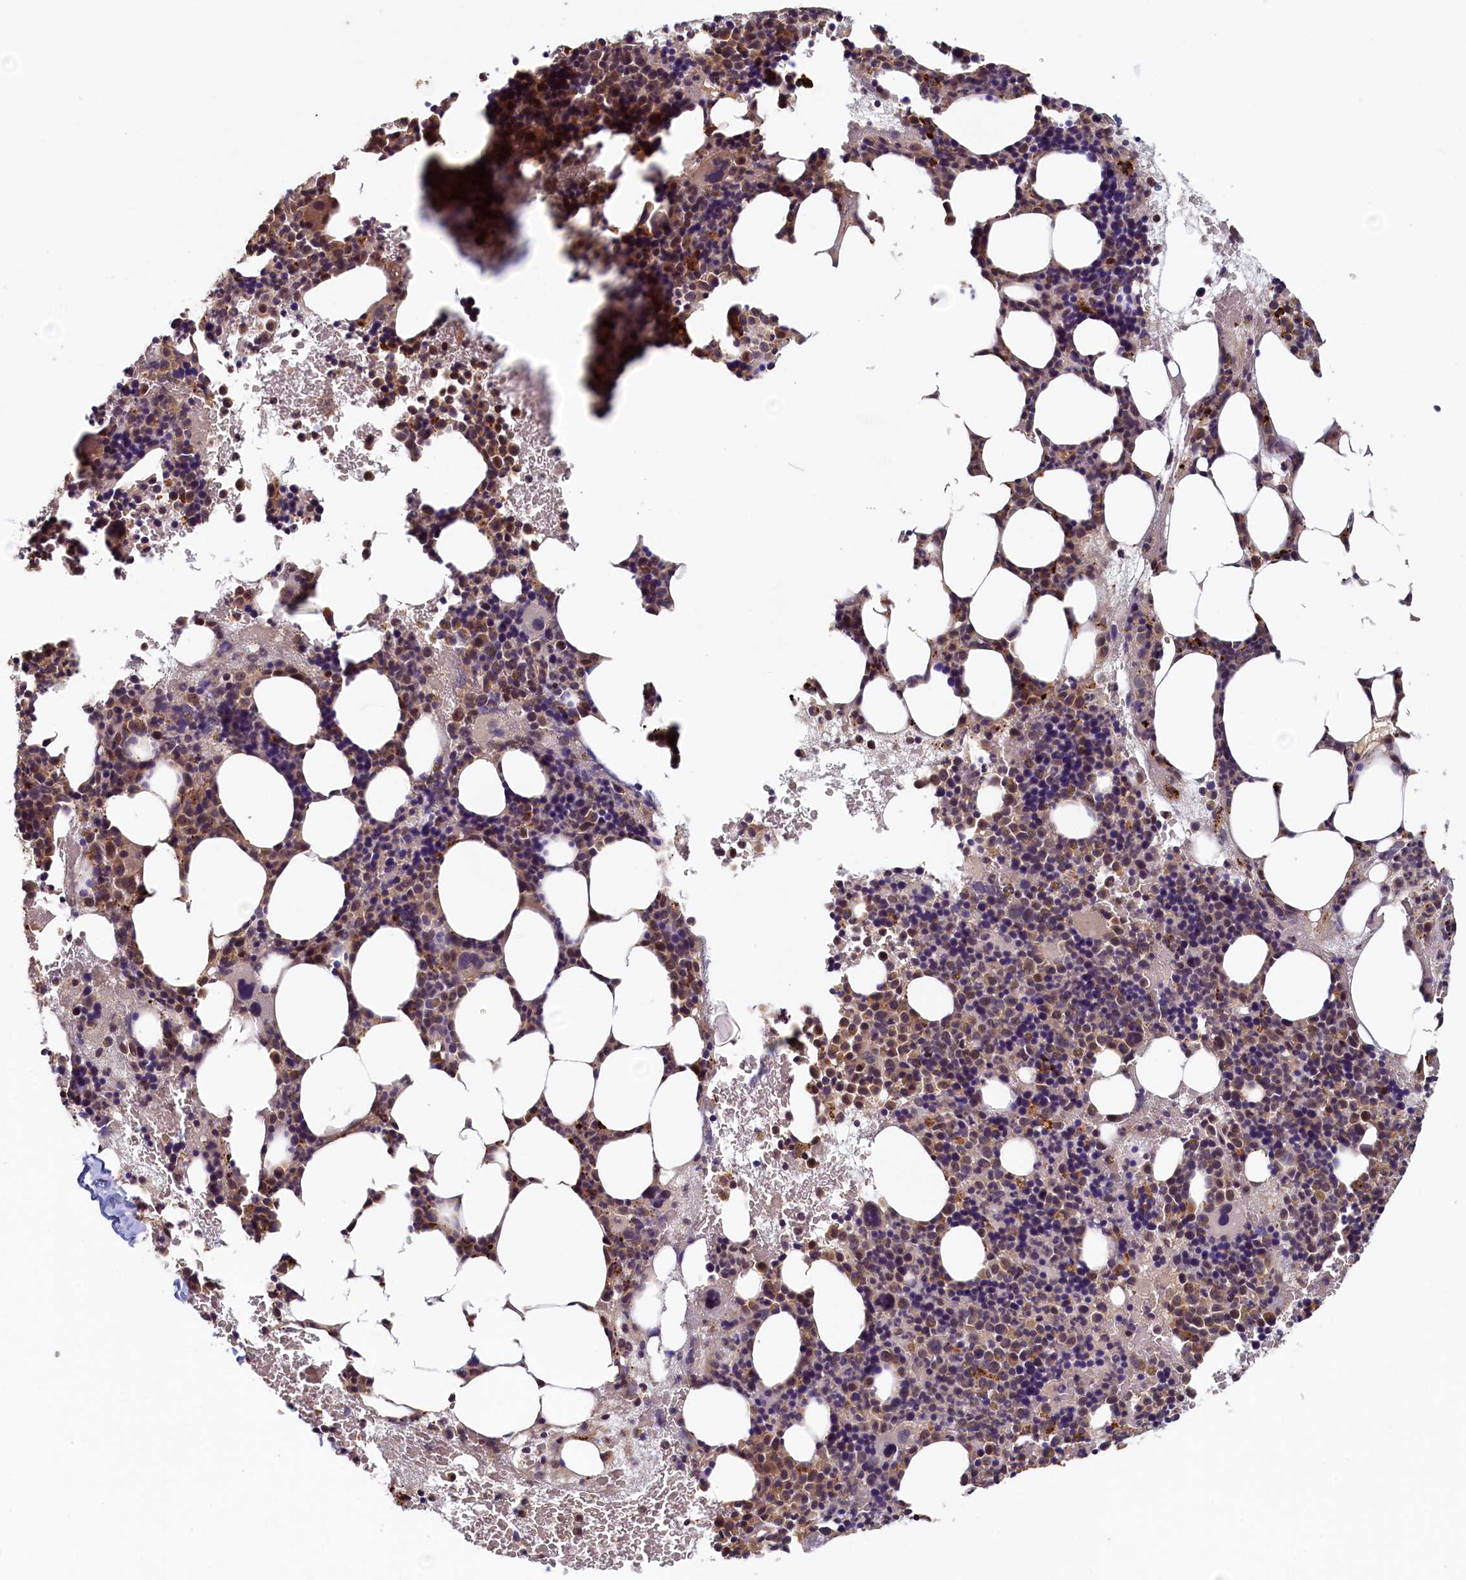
{"staining": {"intensity": "moderate", "quantity": "25%-75%", "location": "cytoplasmic/membranous,nuclear"}, "tissue": "bone marrow", "cell_type": "Hematopoietic cells", "image_type": "normal", "snomed": [{"axis": "morphology", "description": "Normal tissue, NOS"}, {"axis": "topography", "description": "Bone marrow"}], "caption": "Protein staining exhibits moderate cytoplasmic/membranous,nuclear staining in approximately 25%-75% of hematopoietic cells in benign bone marrow. Immunohistochemistry stains the protein of interest in brown and the nuclei are stained blue.", "gene": "NUBP2", "patient": {"sex": "male", "age": 89}}